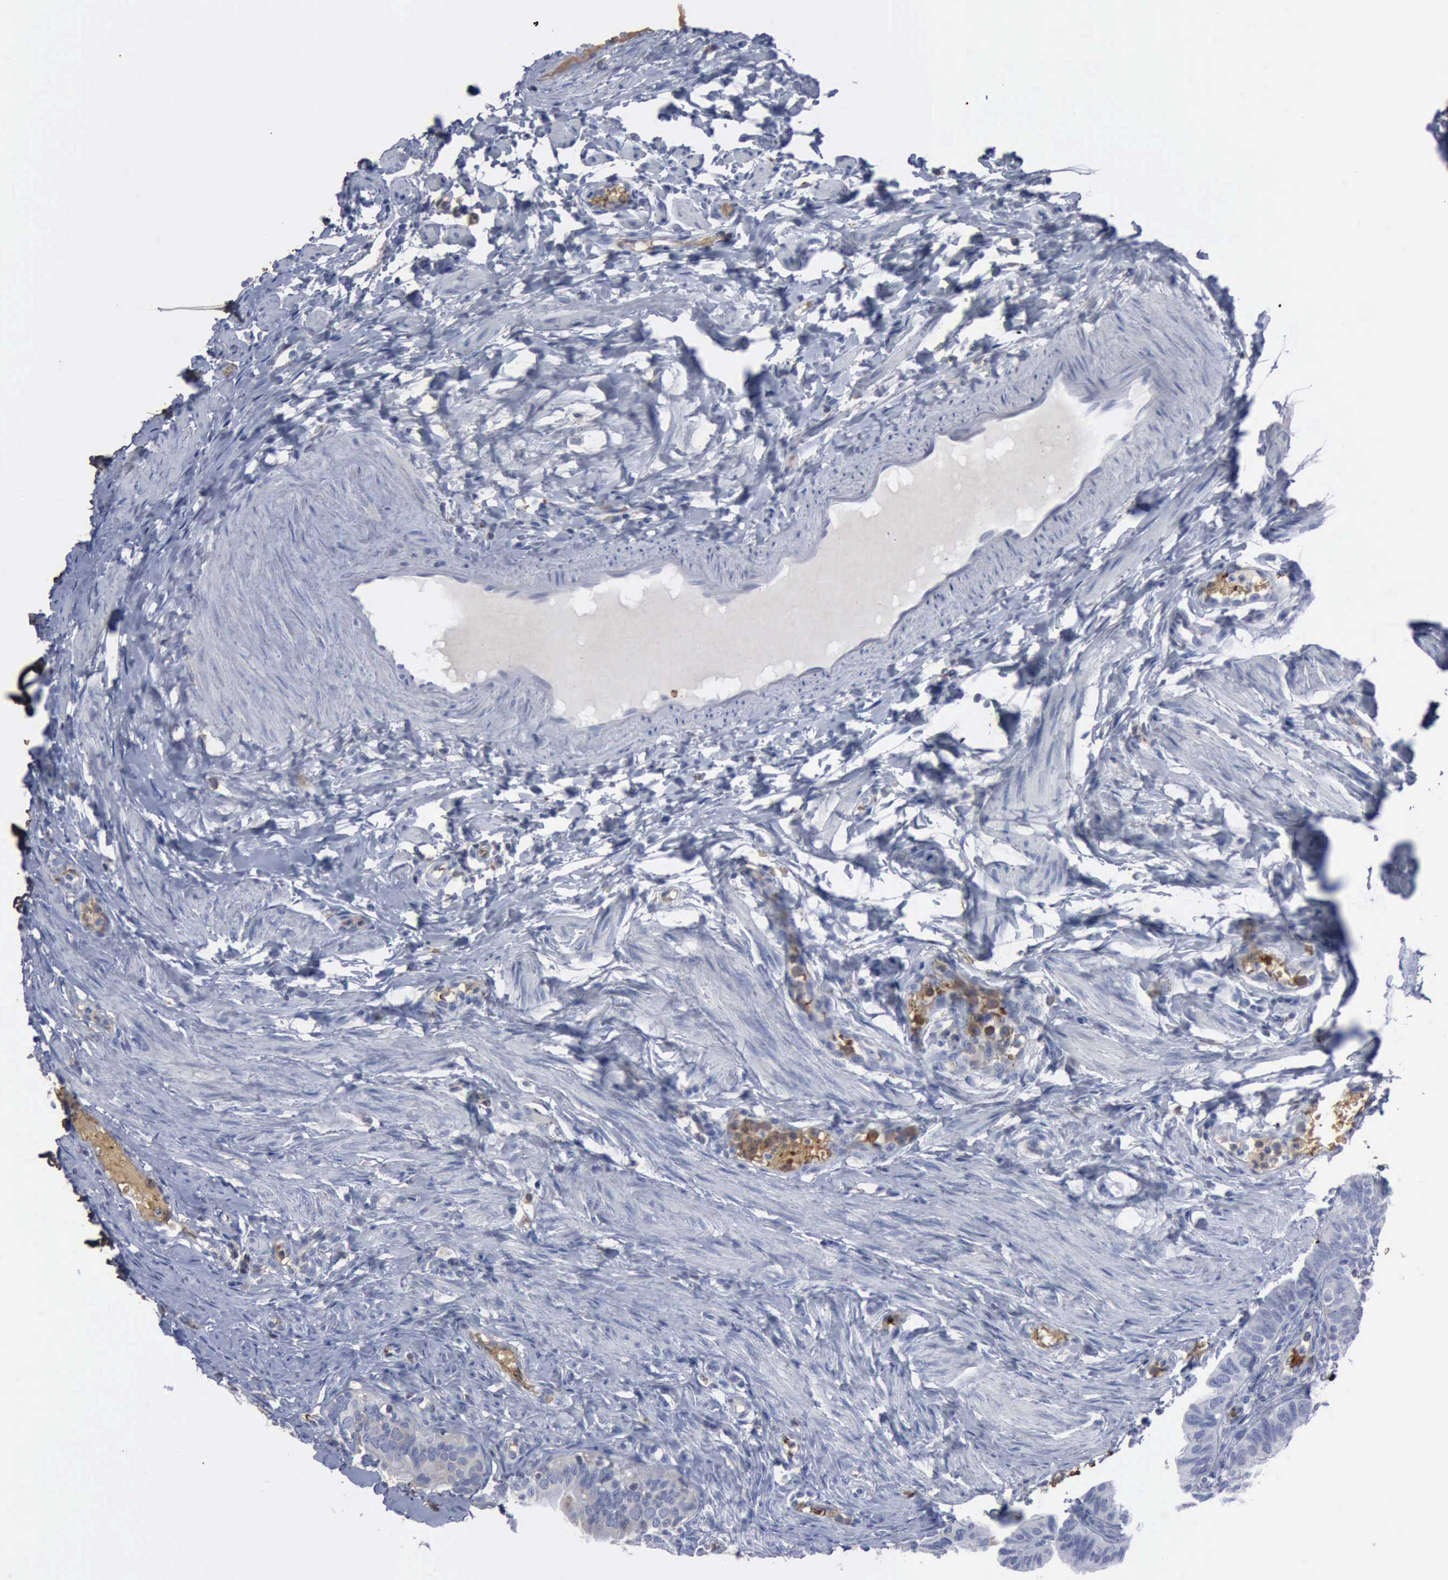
{"staining": {"intensity": "negative", "quantity": "none", "location": "none"}, "tissue": "fallopian tube", "cell_type": "Glandular cells", "image_type": "normal", "snomed": [{"axis": "morphology", "description": "Normal tissue, NOS"}, {"axis": "topography", "description": "Fallopian tube"}, {"axis": "topography", "description": "Ovary"}], "caption": "Unremarkable fallopian tube was stained to show a protein in brown. There is no significant positivity in glandular cells. (DAB immunohistochemistry visualized using brightfield microscopy, high magnification).", "gene": "TGFB1", "patient": {"sex": "female", "age": 51}}